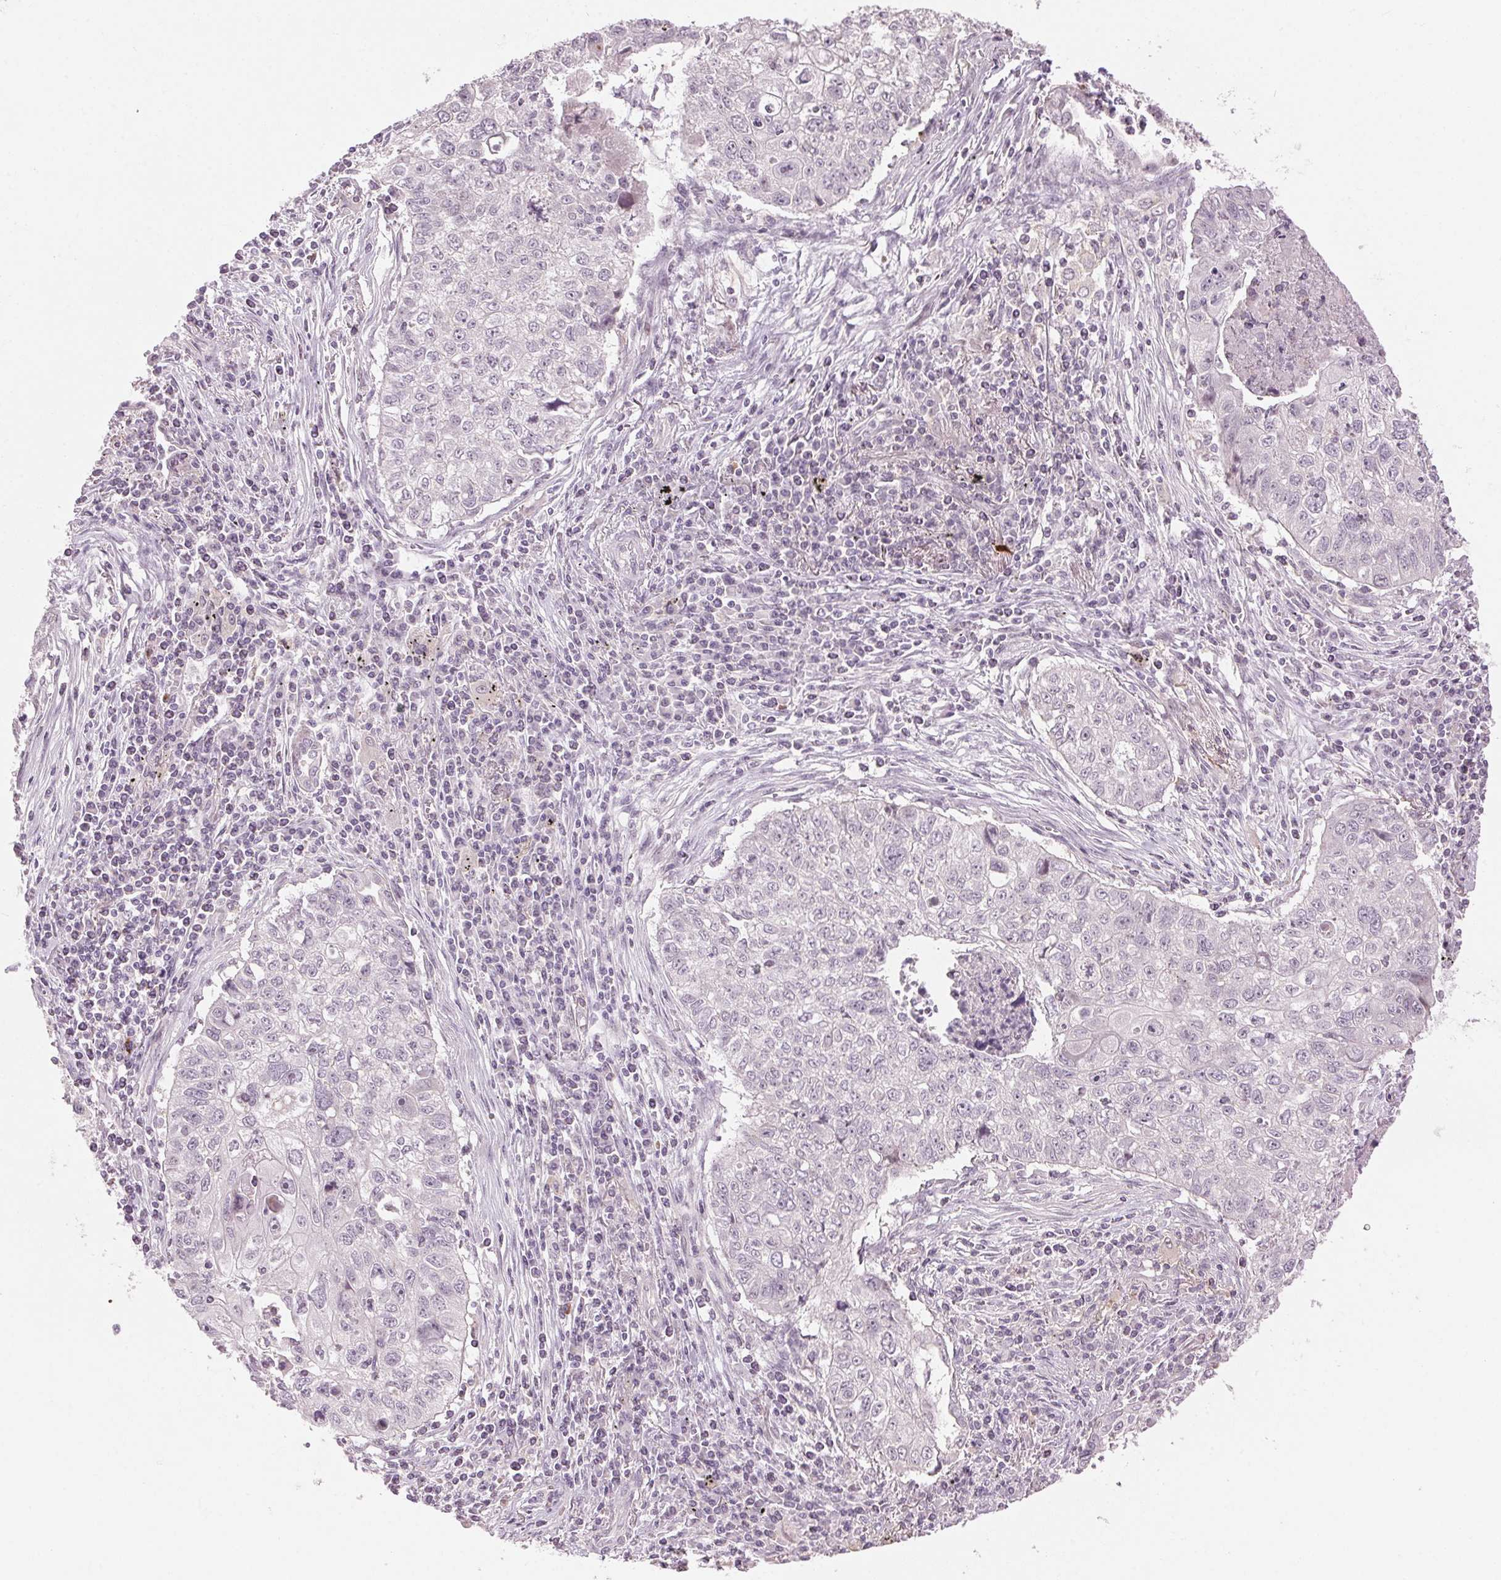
{"staining": {"intensity": "negative", "quantity": "none", "location": "none"}, "tissue": "lung cancer", "cell_type": "Tumor cells", "image_type": "cancer", "snomed": [{"axis": "morphology", "description": "Normal morphology"}, {"axis": "morphology", "description": "Aneuploidy"}, {"axis": "morphology", "description": "Squamous cell carcinoma, NOS"}, {"axis": "topography", "description": "Lymph node"}, {"axis": "topography", "description": "Lung"}], "caption": "Immunohistochemistry of lung cancer (squamous cell carcinoma) exhibits no staining in tumor cells.", "gene": "TMED6", "patient": {"sex": "female", "age": 76}}